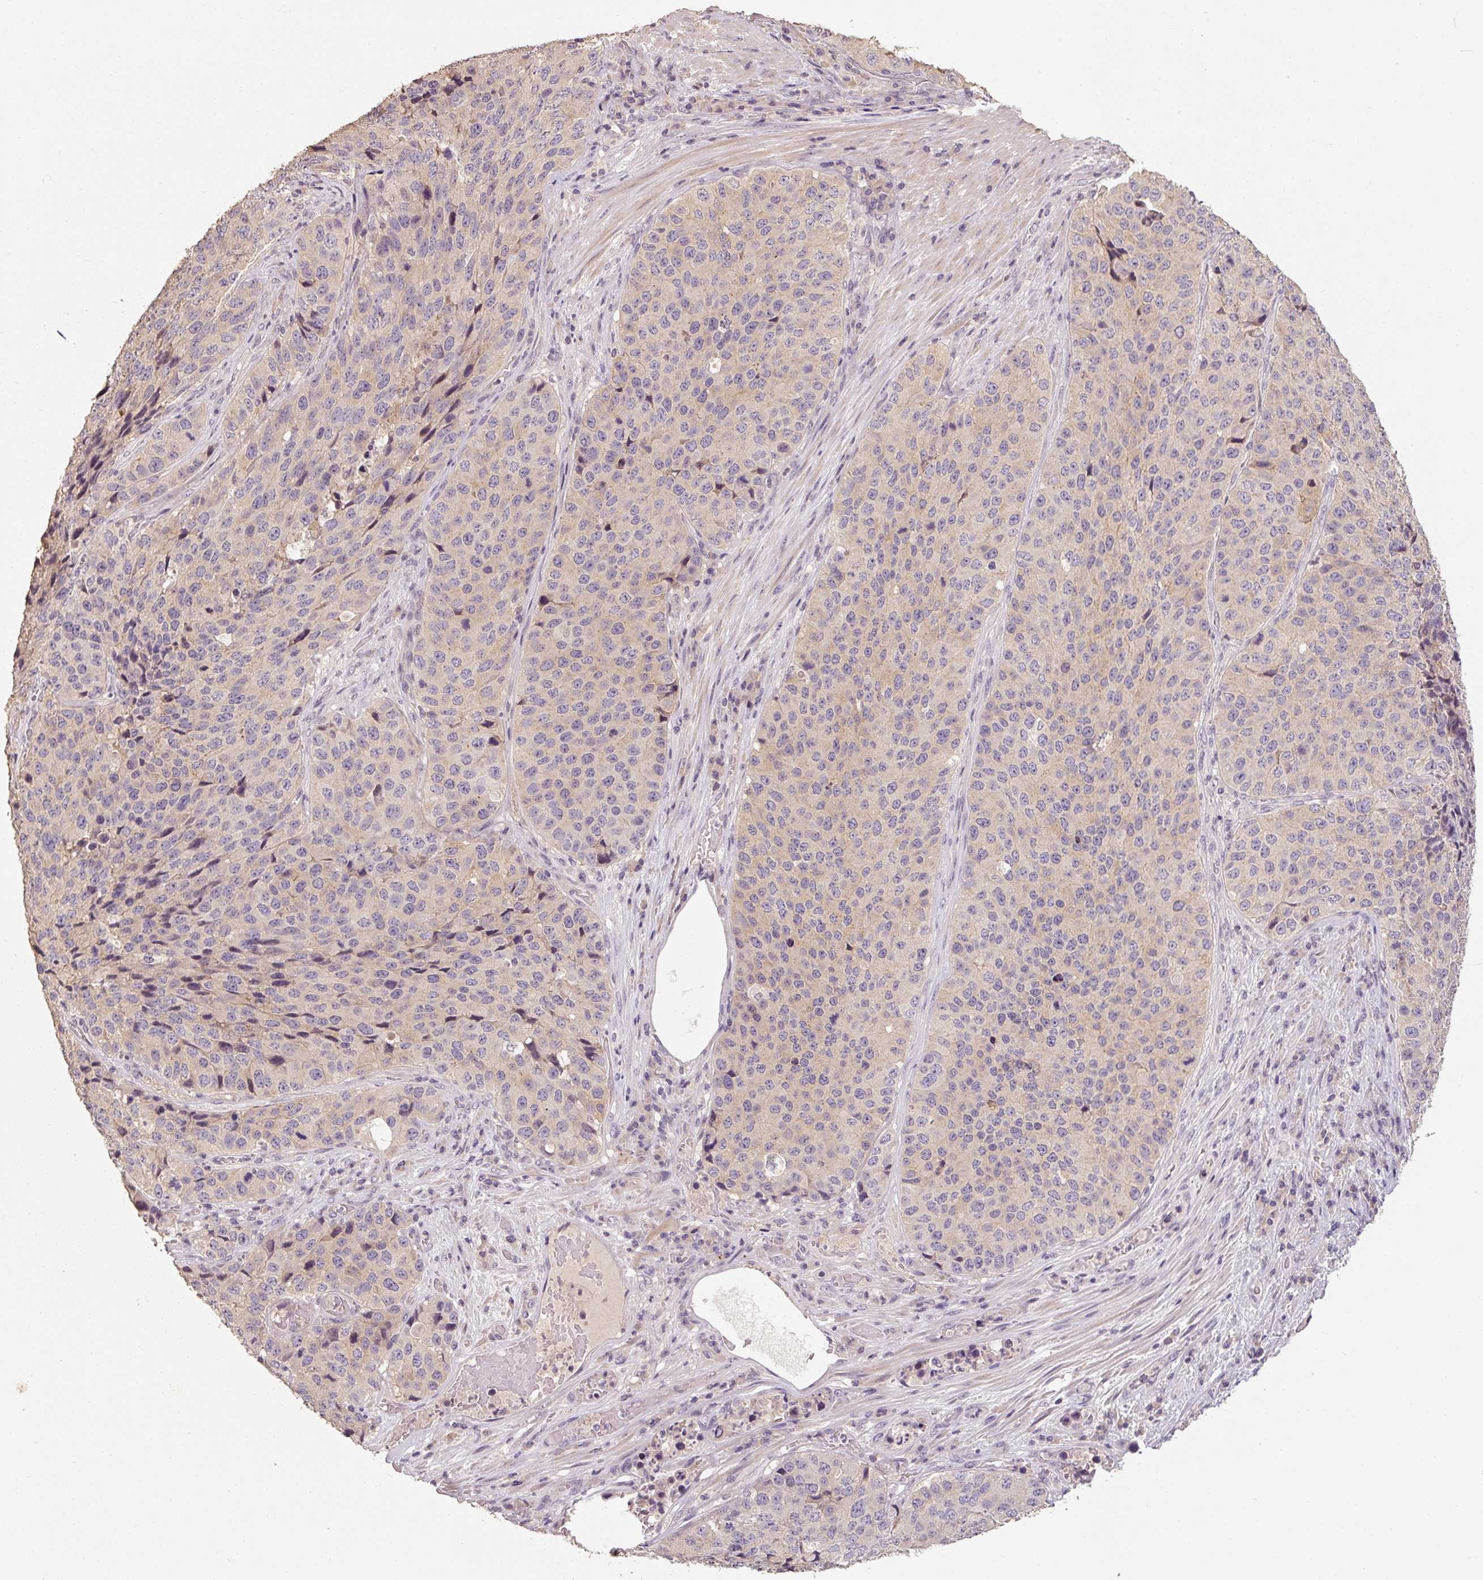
{"staining": {"intensity": "negative", "quantity": "none", "location": "none"}, "tissue": "stomach cancer", "cell_type": "Tumor cells", "image_type": "cancer", "snomed": [{"axis": "morphology", "description": "Adenocarcinoma, NOS"}, {"axis": "topography", "description": "Stomach"}], "caption": "A high-resolution histopathology image shows immunohistochemistry staining of stomach adenocarcinoma, which exhibits no significant positivity in tumor cells. (Immunohistochemistry, brightfield microscopy, high magnification).", "gene": "CFAP65", "patient": {"sex": "male", "age": 71}}